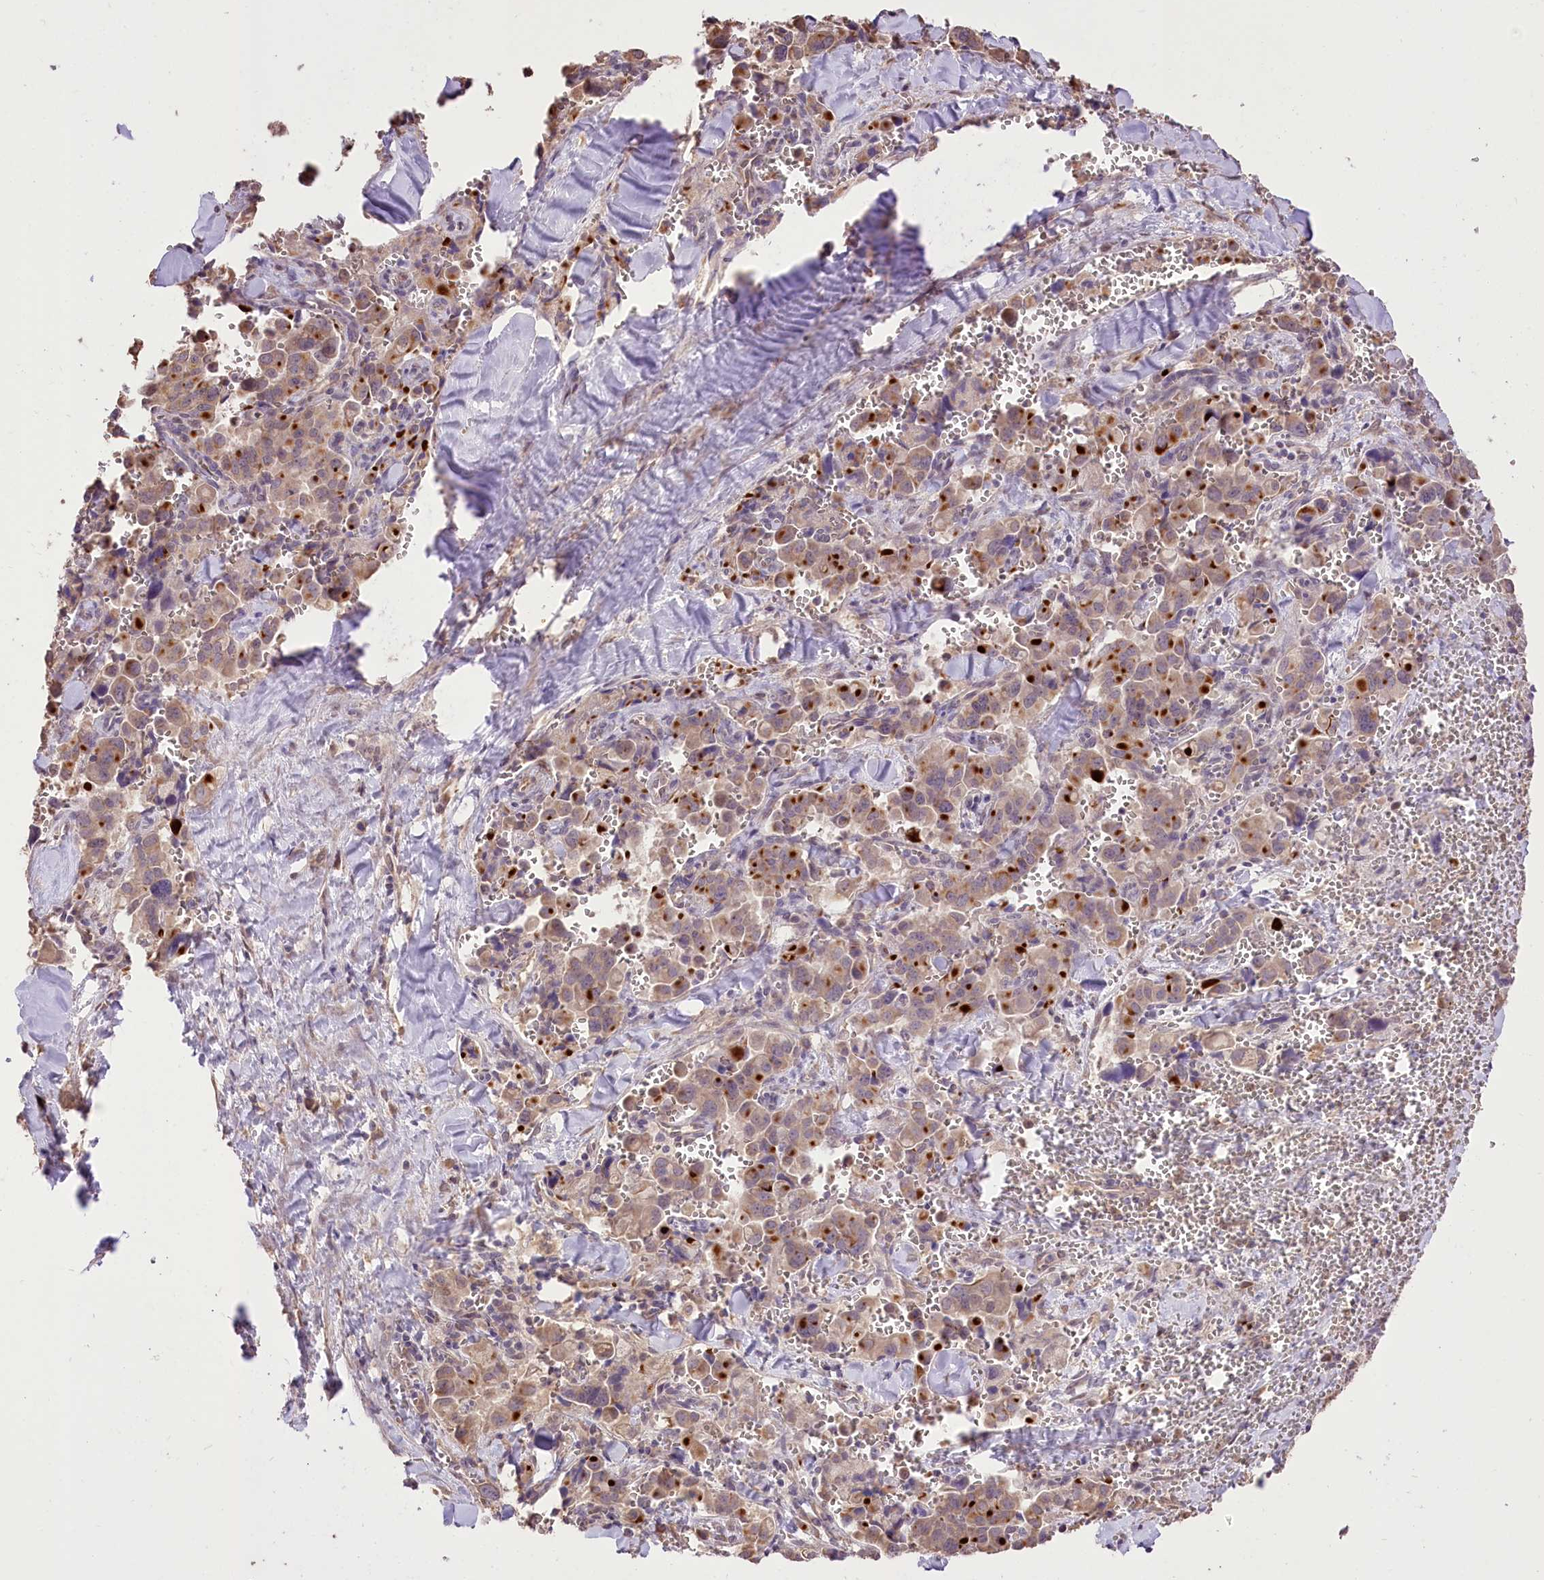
{"staining": {"intensity": "moderate", "quantity": "25%-75%", "location": "cytoplasmic/membranous"}, "tissue": "pancreatic cancer", "cell_type": "Tumor cells", "image_type": "cancer", "snomed": [{"axis": "morphology", "description": "Adenocarcinoma, NOS"}, {"axis": "topography", "description": "Pancreas"}], "caption": "About 25%-75% of tumor cells in human adenocarcinoma (pancreatic) exhibit moderate cytoplasmic/membranous protein staining as visualized by brown immunohistochemical staining.", "gene": "R3HDM2", "patient": {"sex": "male", "age": 65}}